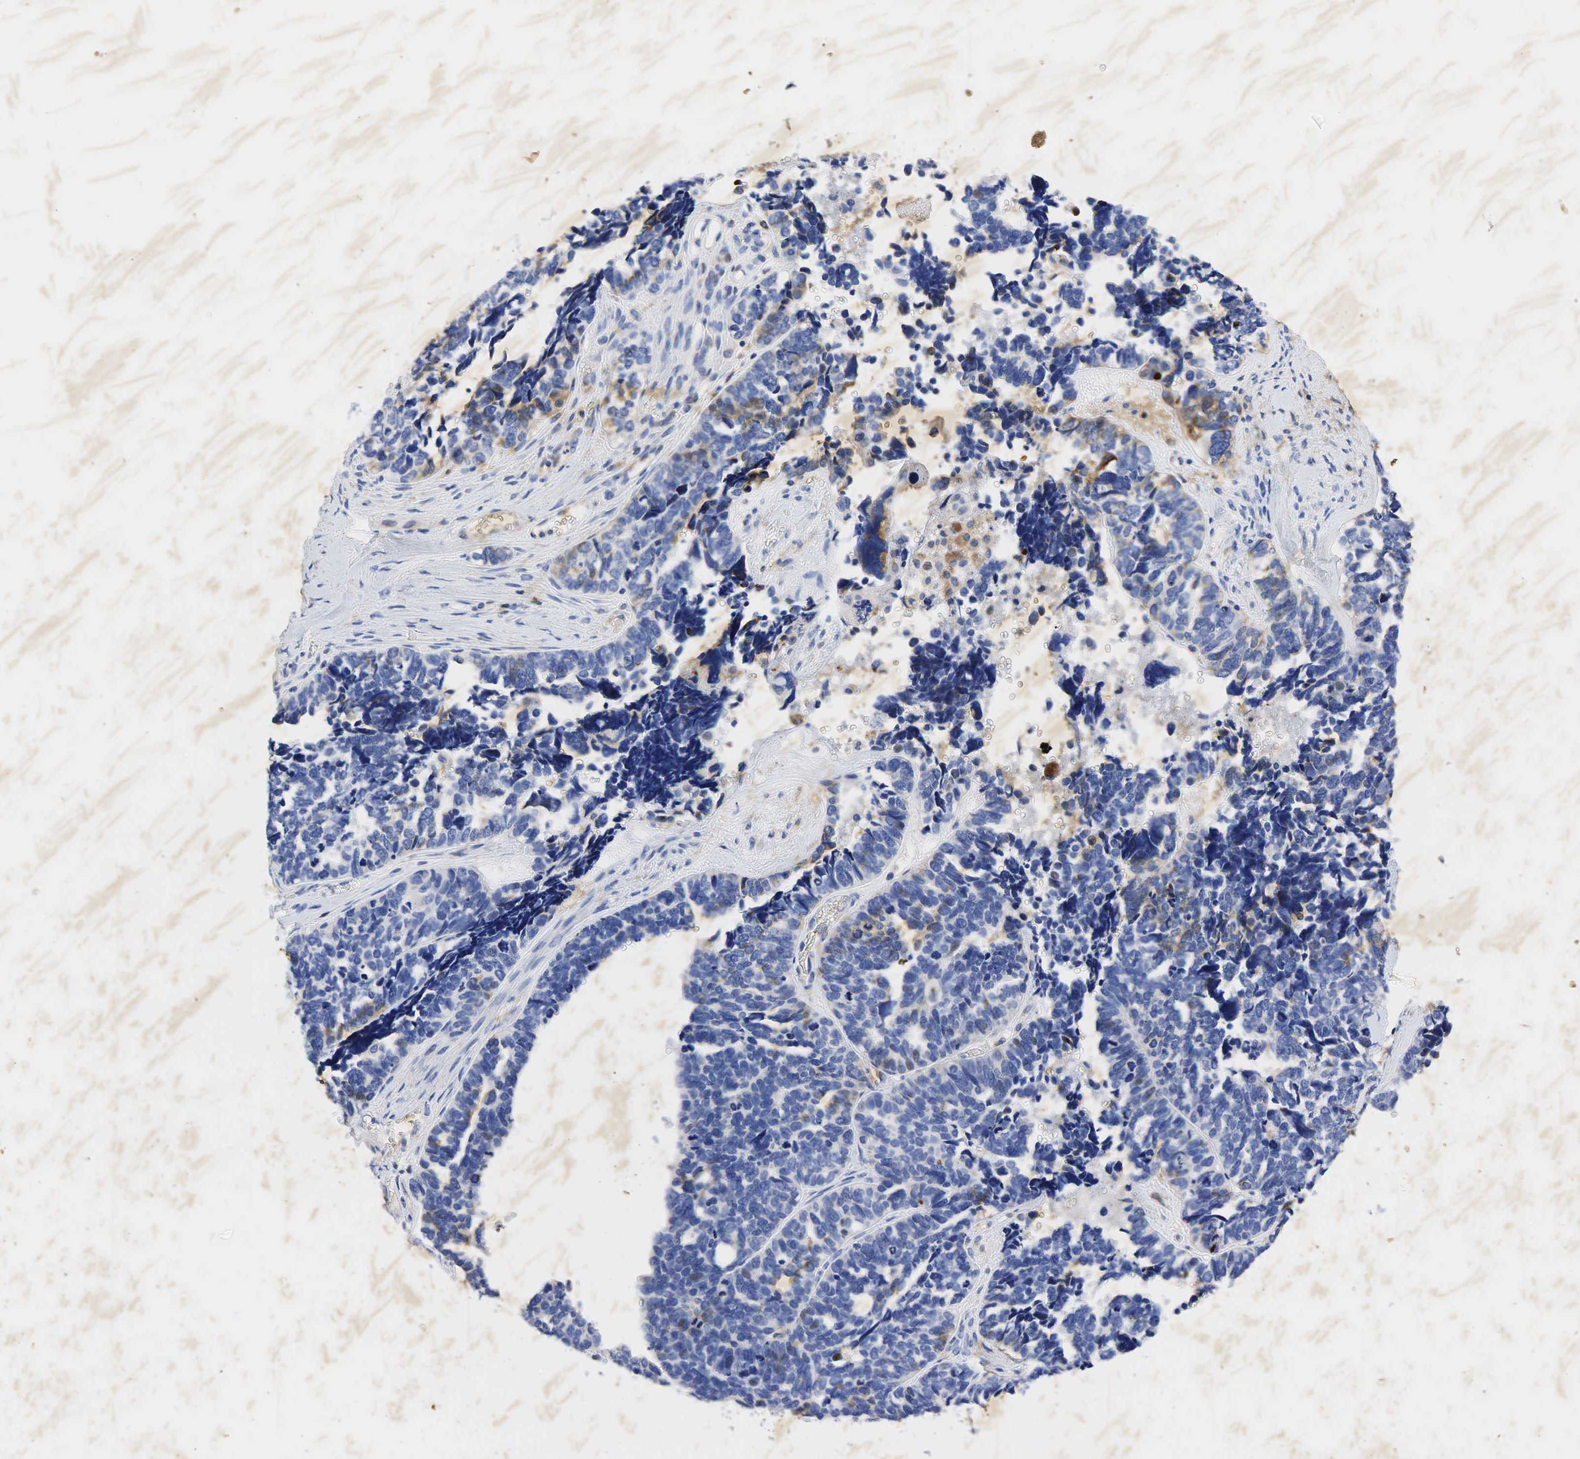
{"staining": {"intensity": "weak", "quantity": "<25%", "location": "cytoplasmic/membranous"}, "tissue": "ovarian cancer", "cell_type": "Tumor cells", "image_type": "cancer", "snomed": [{"axis": "morphology", "description": "Cystadenocarcinoma, serous, NOS"}, {"axis": "topography", "description": "Ovary"}], "caption": "A histopathology image of ovarian cancer stained for a protein demonstrates no brown staining in tumor cells.", "gene": "SYP", "patient": {"sex": "female", "age": 77}}